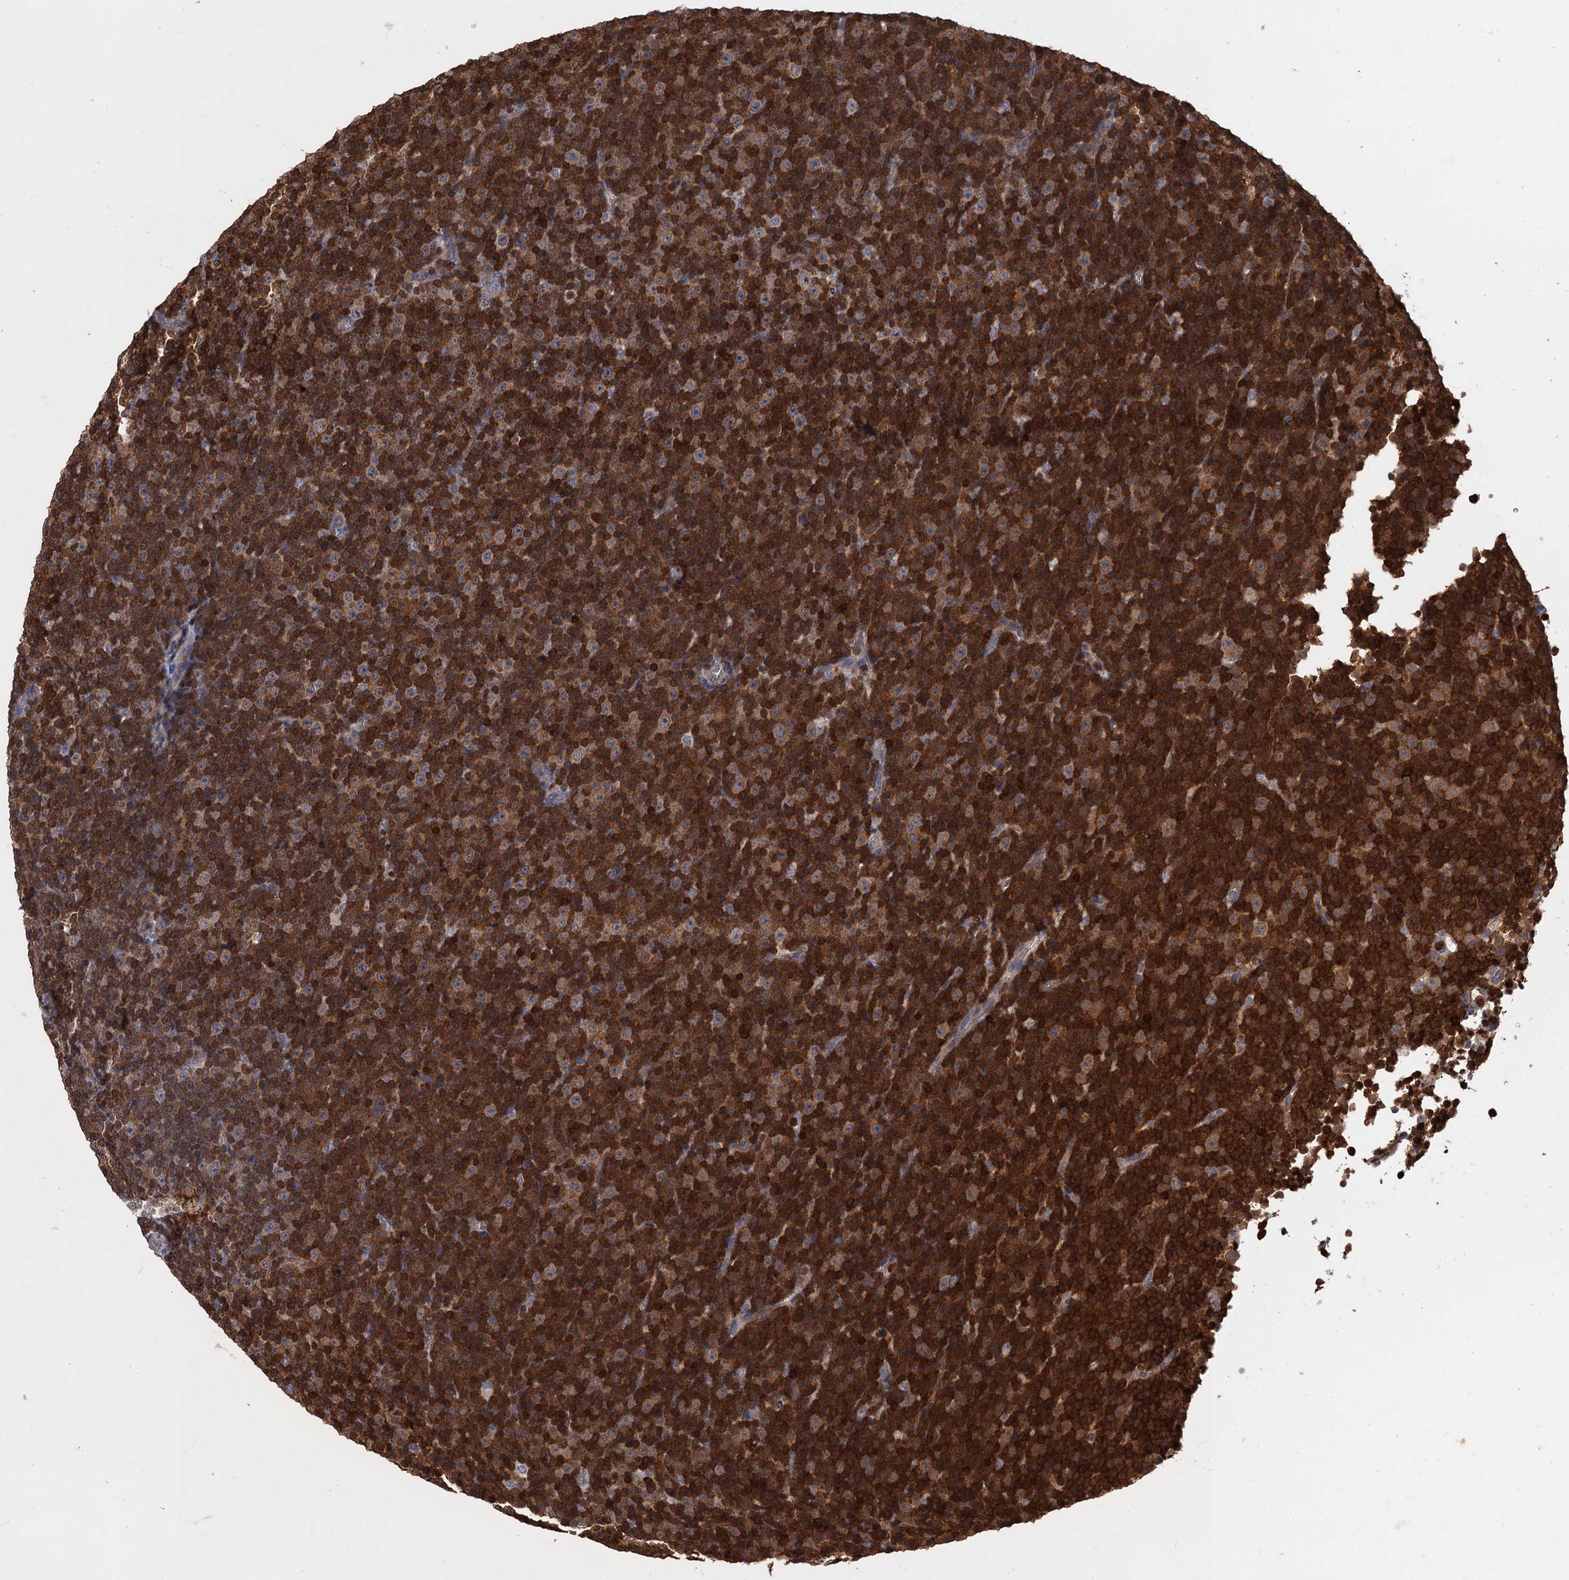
{"staining": {"intensity": "strong", "quantity": ">75%", "location": "cytoplasmic/membranous"}, "tissue": "lymphoma", "cell_type": "Tumor cells", "image_type": "cancer", "snomed": [{"axis": "morphology", "description": "Malignant lymphoma, non-Hodgkin's type, Low grade"}, {"axis": "topography", "description": "Lymph node"}], "caption": "A brown stain highlights strong cytoplasmic/membranous positivity of a protein in low-grade malignant lymphoma, non-Hodgkin's type tumor cells. Using DAB (brown) and hematoxylin (blue) stains, captured at high magnification using brightfield microscopy.", "gene": "DGKA", "patient": {"sex": "female", "age": 67}}